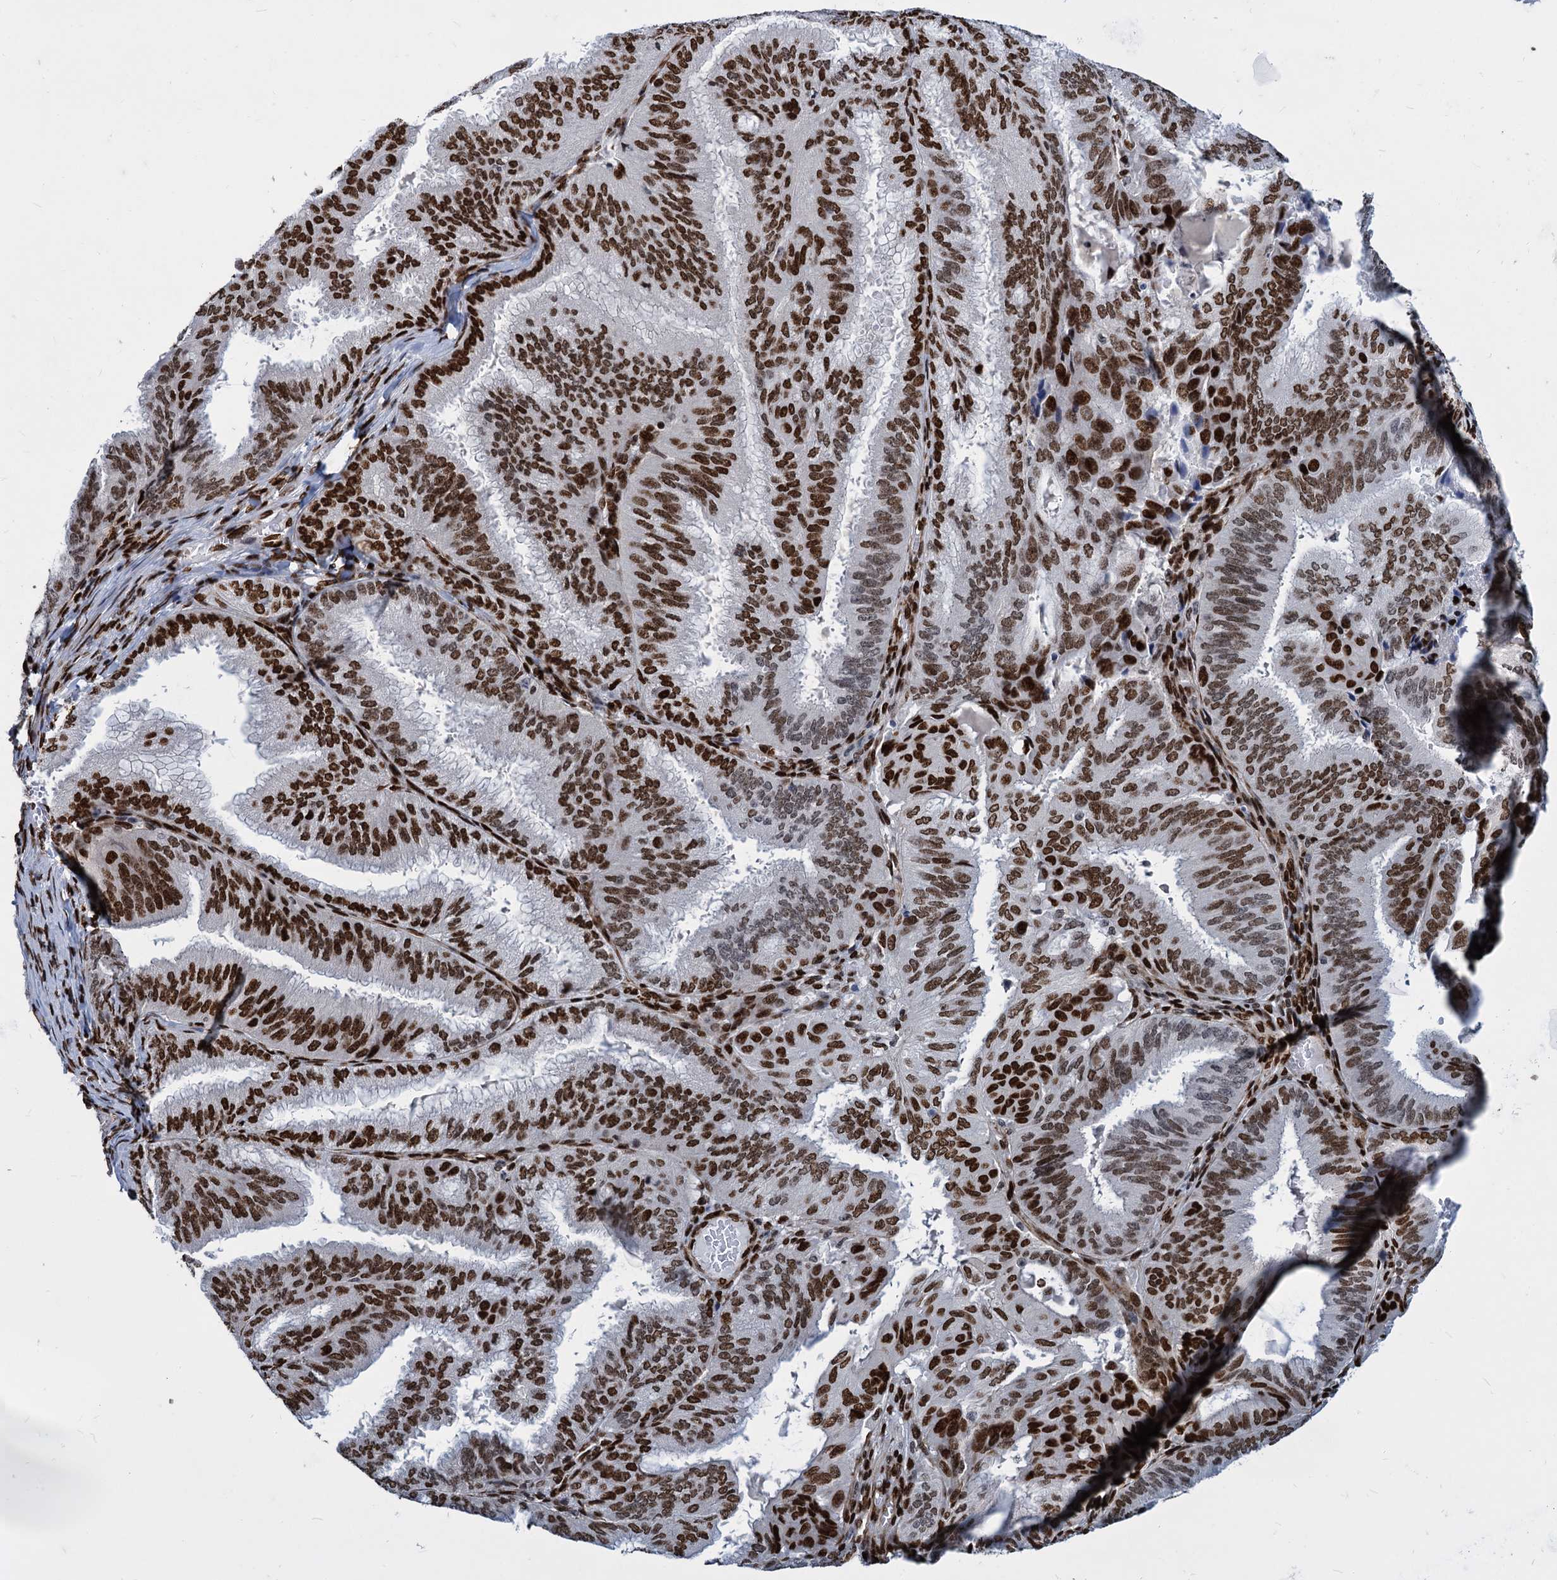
{"staining": {"intensity": "strong", "quantity": ">75%", "location": "nuclear"}, "tissue": "endometrial cancer", "cell_type": "Tumor cells", "image_type": "cancer", "snomed": [{"axis": "morphology", "description": "Adenocarcinoma, NOS"}, {"axis": "topography", "description": "Endometrium"}], "caption": "Strong nuclear expression is appreciated in about >75% of tumor cells in adenocarcinoma (endometrial).", "gene": "MECP2", "patient": {"sex": "female", "age": 49}}